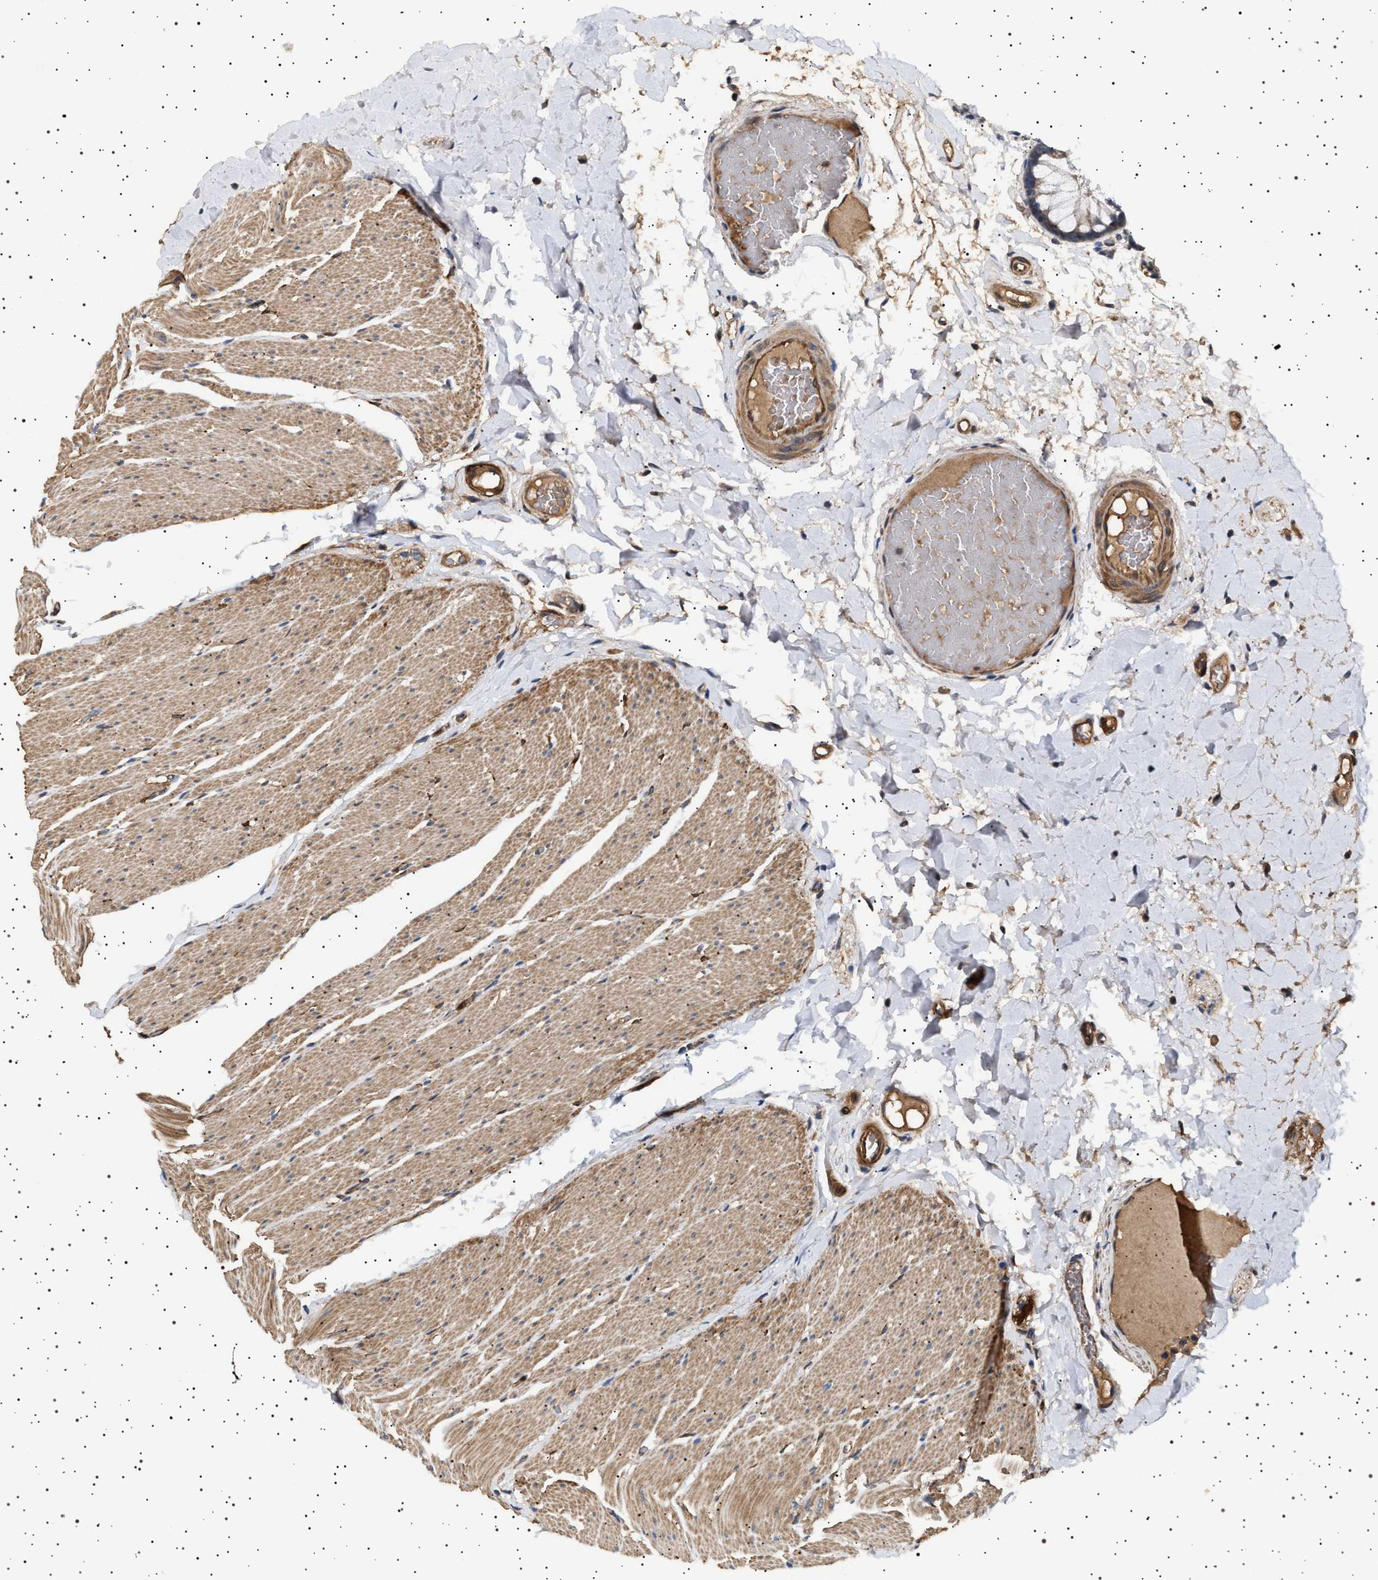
{"staining": {"intensity": "moderate", "quantity": ">75%", "location": "cytoplasmic/membranous"}, "tissue": "colon", "cell_type": "Endothelial cells", "image_type": "normal", "snomed": [{"axis": "morphology", "description": "Normal tissue, NOS"}, {"axis": "topography", "description": "Colon"}], "caption": "IHC (DAB) staining of unremarkable human colon exhibits moderate cytoplasmic/membranous protein staining in about >75% of endothelial cells.", "gene": "GUCY1B1", "patient": {"sex": "female", "age": 56}}